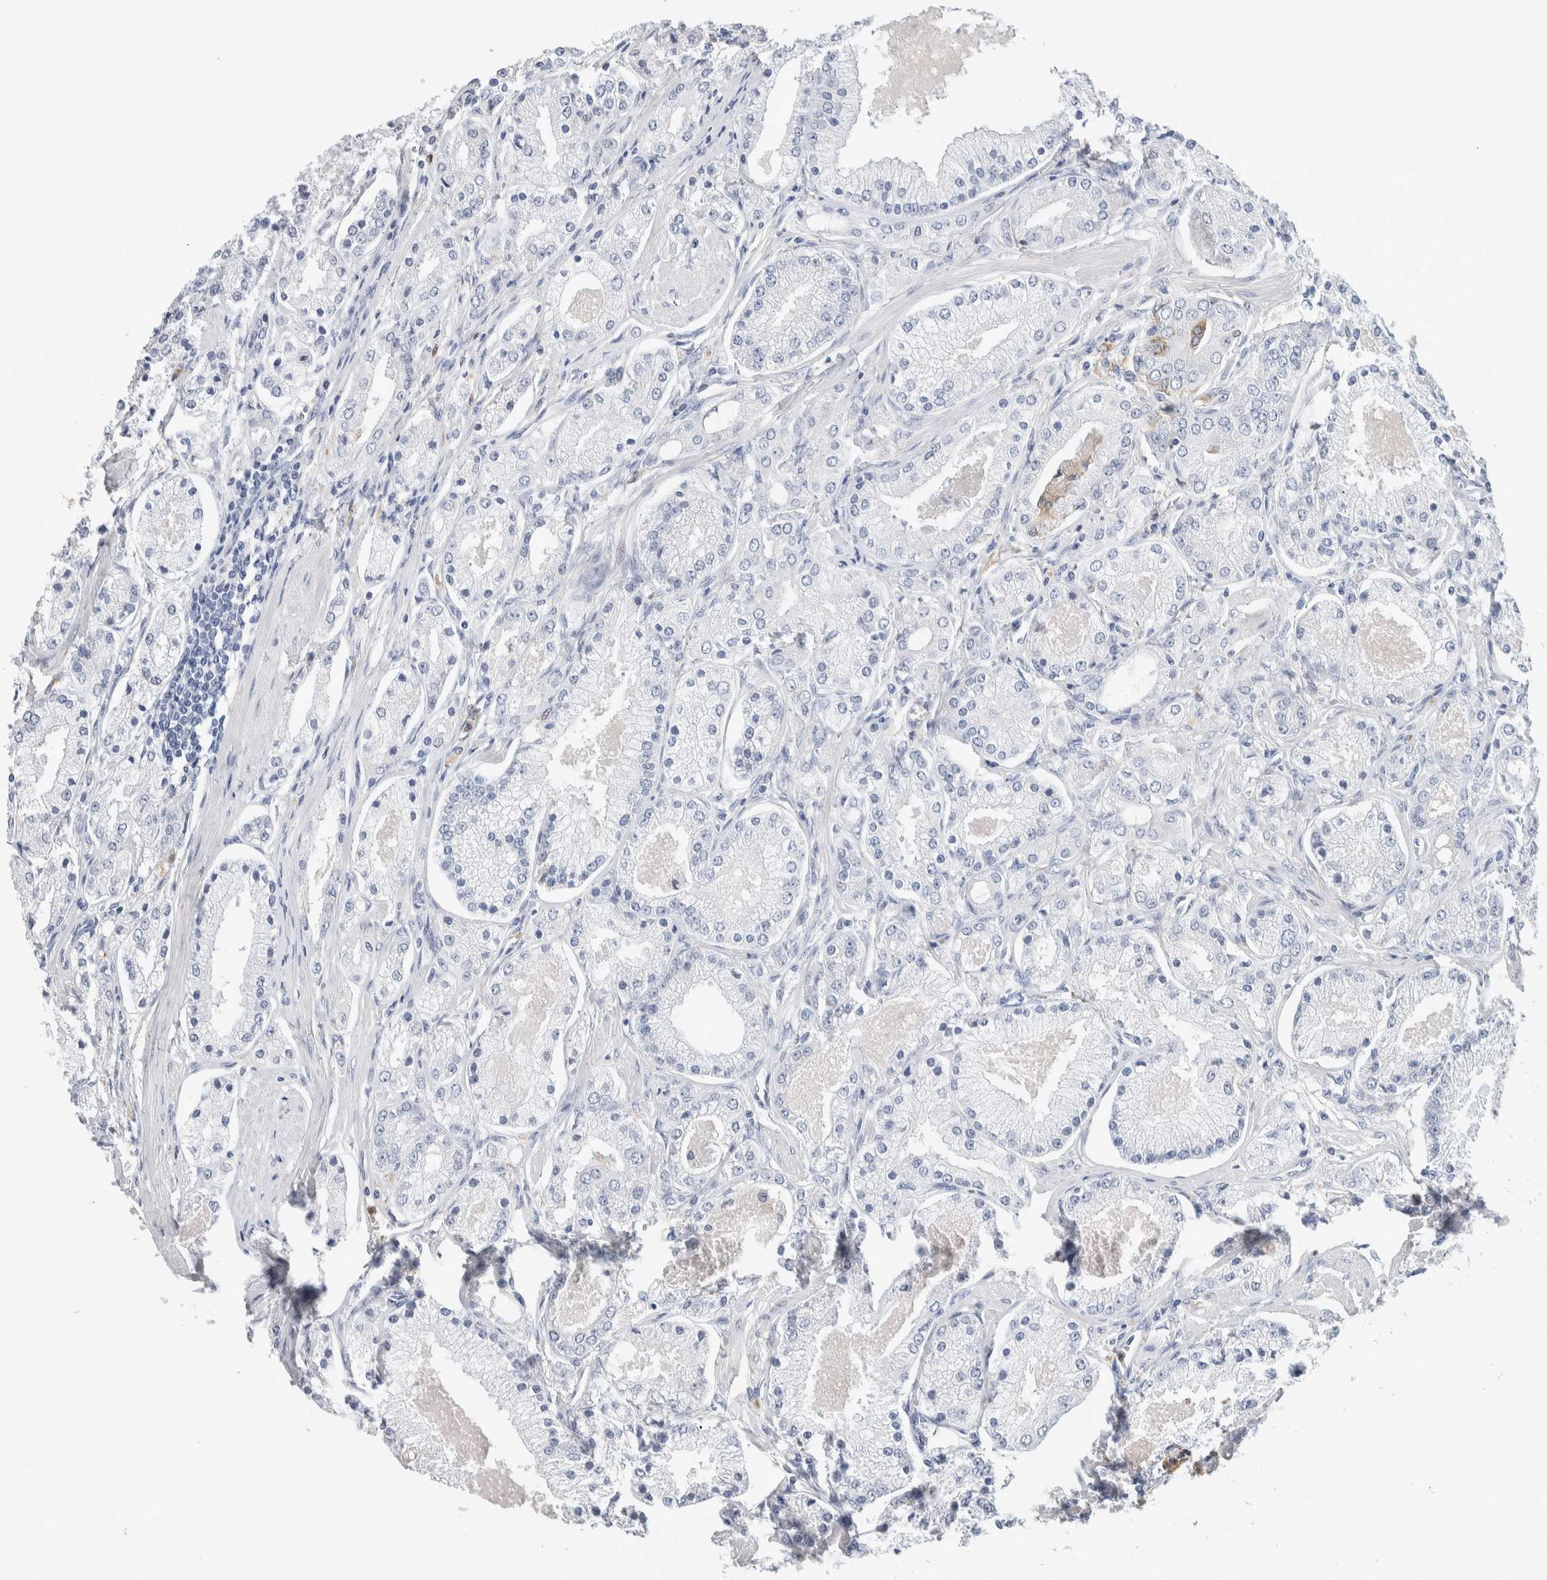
{"staining": {"intensity": "negative", "quantity": "none", "location": "none"}, "tissue": "prostate cancer", "cell_type": "Tumor cells", "image_type": "cancer", "snomed": [{"axis": "morphology", "description": "Adenocarcinoma, High grade"}, {"axis": "topography", "description": "Prostate"}], "caption": "DAB (3,3'-diaminobenzidine) immunohistochemical staining of high-grade adenocarcinoma (prostate) displays no significant staining in tumor cells.", "gene": "NCF2", "patient": {"sex": "male", "age": 66}}